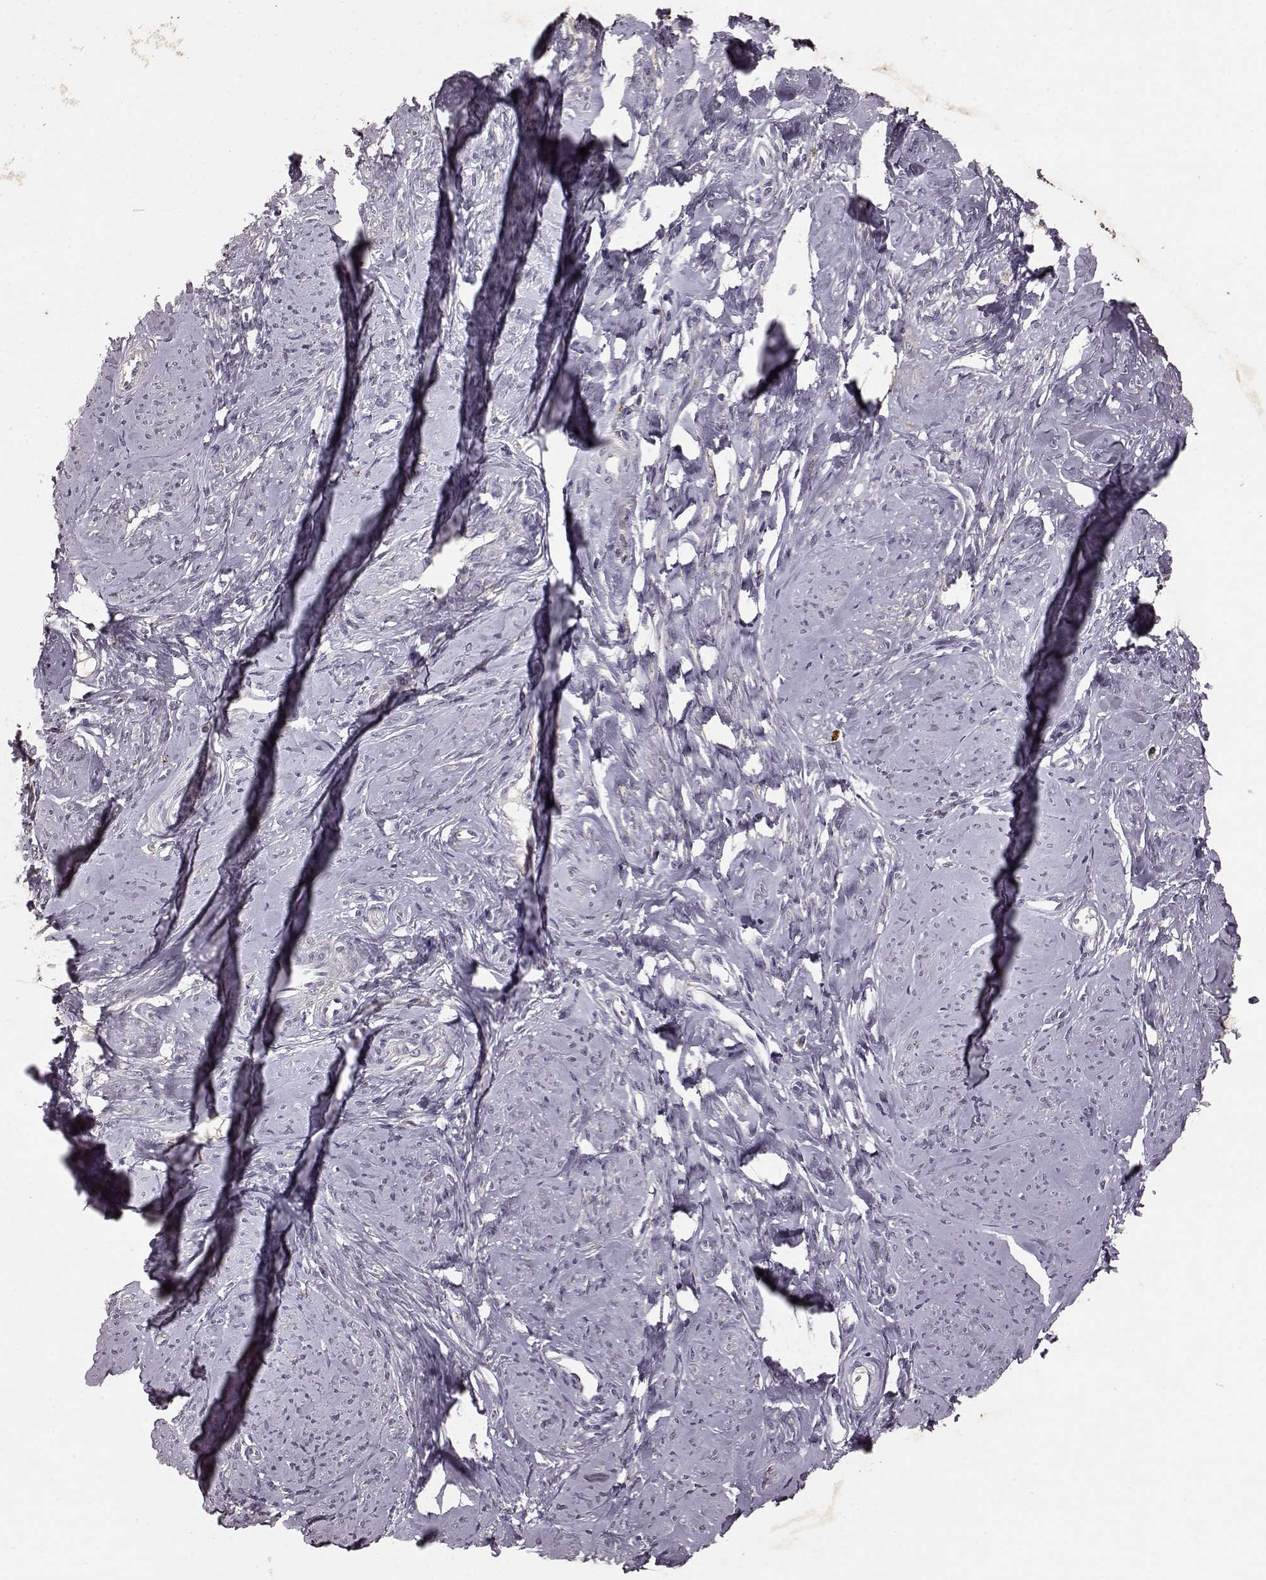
{"staining": {"intensity": "negative", "quantity": "none", "location": "none"}, "tissue": "smooth muscle", "cell_type": "Smooth muscle cells", "image_type": "normal", "snomed": [{"axis": "morphology", "description": "Normal tissue, NOS"}, {"axis": "topography", "description": "Smooth muscle"}], "caption": "The histopathology image exhibits no staining of smooth muscle cells in normal smooth muscle. The staining was performed using DAB (3,3'-diaminobenzidine) to visualize the protein expression in brown, while the nuclei were stained in blue with hematoxylin (Magnification: 20x).", "gene": "FRRS1L", "patient": {"sex": "female", "age": 48}}